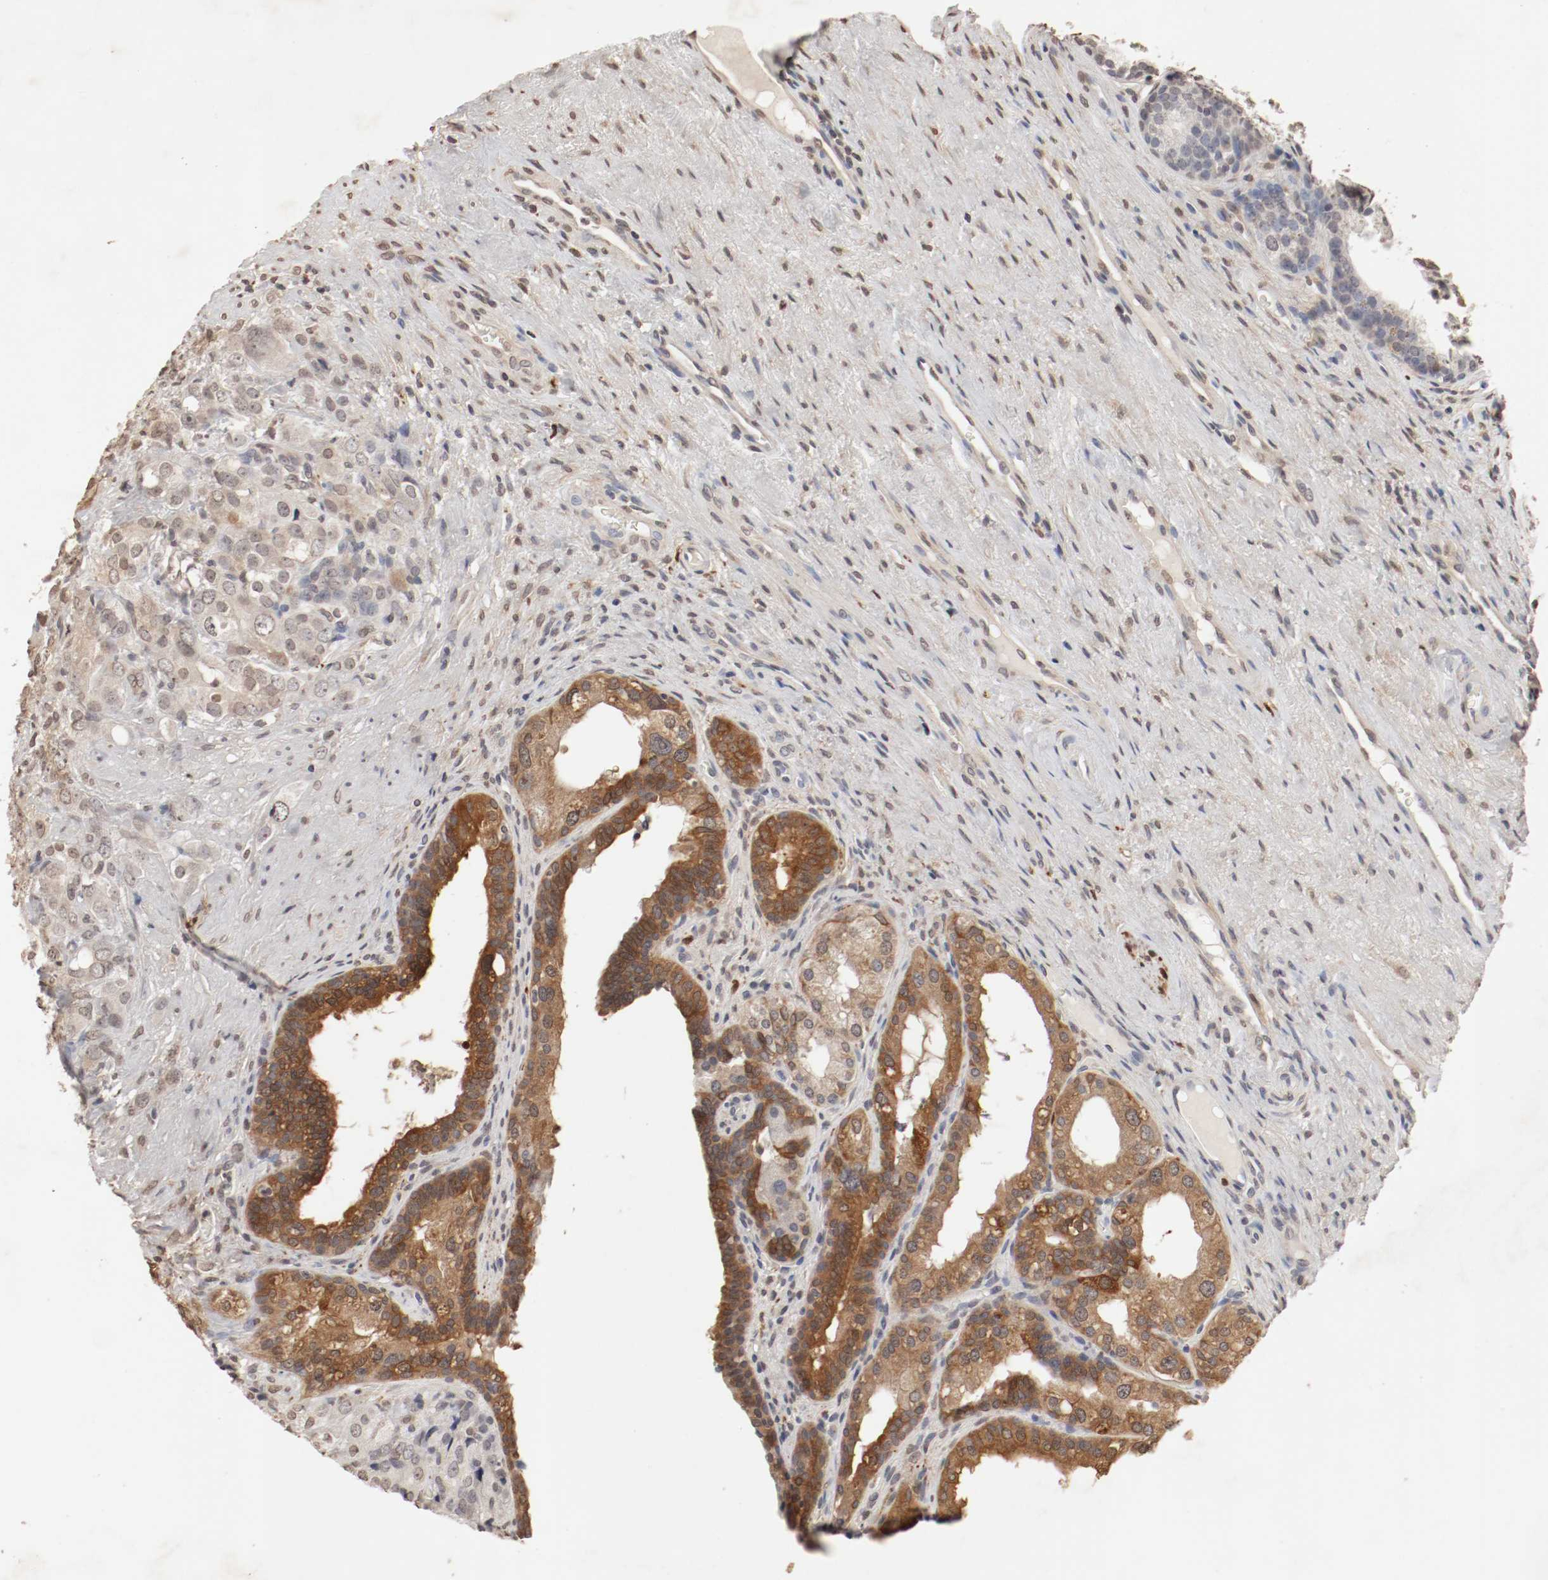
{"staining": {"intensity": "moderate", "quantity": "25%-75%", "location": "cytoplasmic/membranous,nuclear"}, "tissue": "prostate cancer", "cell_type": "Tumor cells", "image_type": "cancer", "snomed": [{"axis": "morphology", "description": "Adenocarcinoma, High grade"}, {"axis": "topography", "description": "Prostate"}], "caption": "Immunohistochemical staining of human high-grade adenocarcinoma (prostate) demonstrates moderate cytoplasmic/membranous and nuclear protein staining in about 25%-75% of tumor cells. The staining was performed using DAB (3,3'-diaminobenzidine), with brown indicating positive protein expression. Nuclei are stained blue with hematoxylin.", "gene": "WASL", "patient": {"sex": "male", "age": 68}}